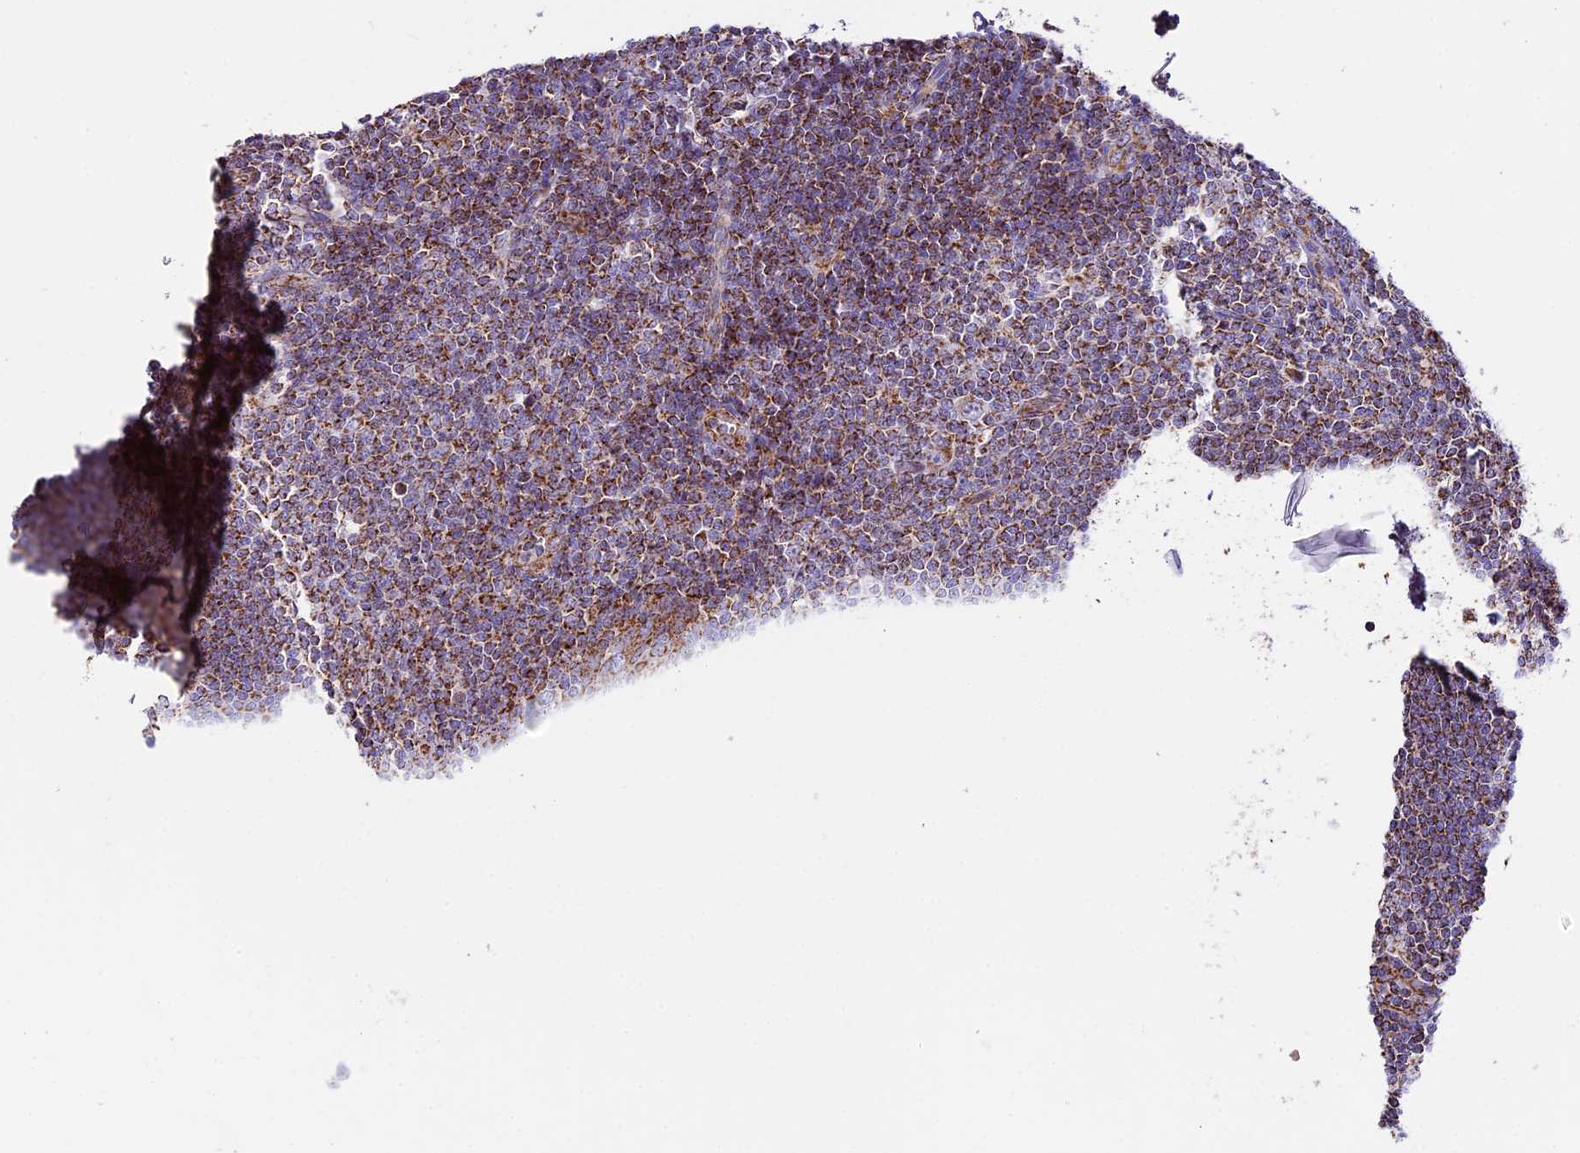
{"staining": {"intensity": "moderate", "quantity": "25%-75%", "location": "cytoplasmic/membranous"}, "tissue": "tonsil", "cell_type": "Germinal center cells", "image_type": "normal", "snomed": [{"axis": "morphology", "description": "Normal tissue, NOS"}, {"axis": "topography", "description": "Tonsil"}], "caption": "Moderate cytoplasmic/membranous protein expression is identified in approximately 25%-75% of germinal center cells in tonsil.", "gene": "NDUFA8", "patient": {"sex": "male", "age": 27}}